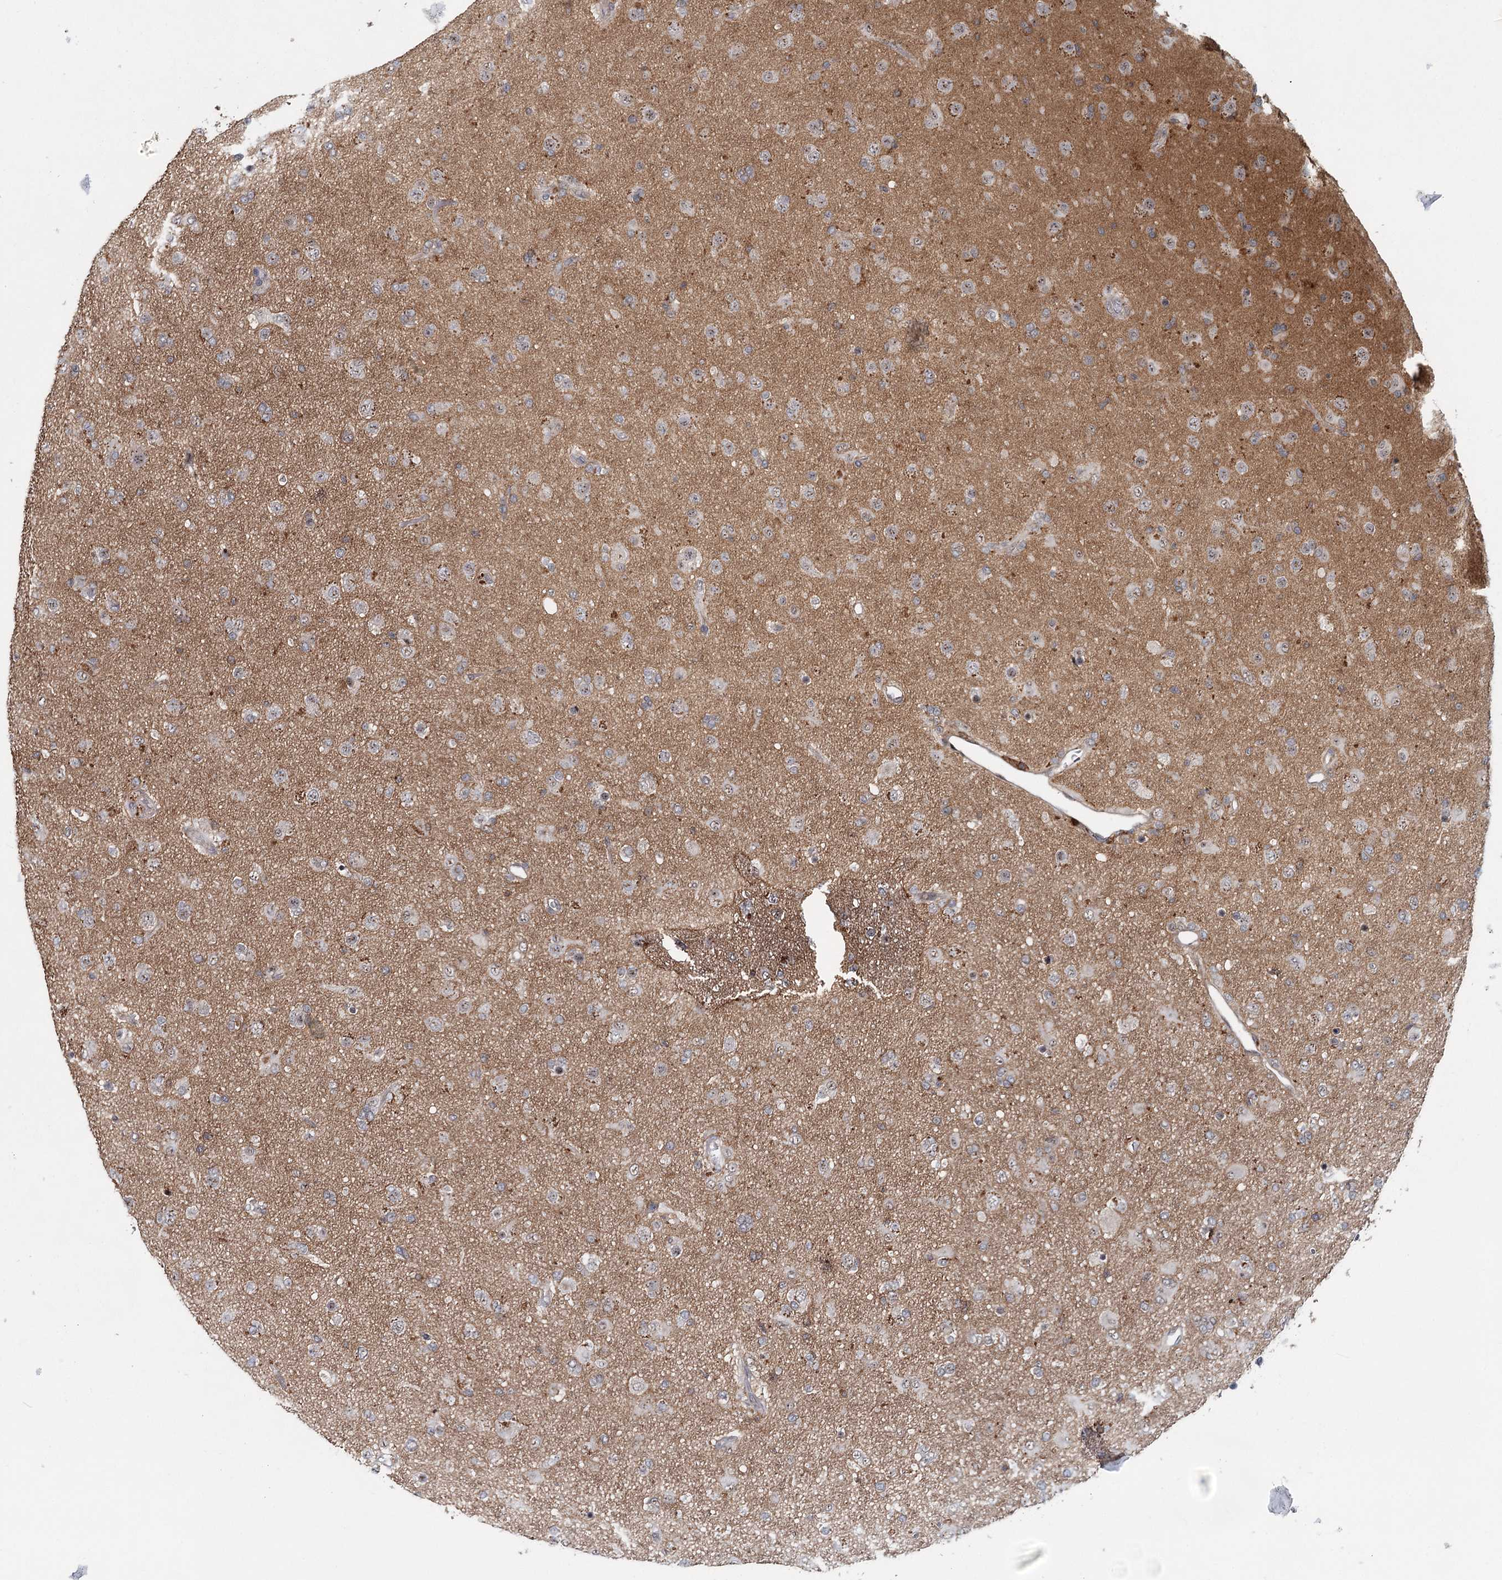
{"staining": {"intensity": "weak", "quantity": "<25%", "location": "nuclear"}, "tissue": "glioma", "cell_type": "Tumor cells", "image_type": "cancer", "snomed": [{"axis": "morphology", "description": "Glioma, malignant, Low grade"}, {"axis": "topography", "description": "Brain"}], "caption": "This is an immunohistochemistry (IHC) micrograph of glioma. There is no positivity in tumor cells.", "gene": "CDC42SE2", "patient": {"sex": "male", "age": 65}}